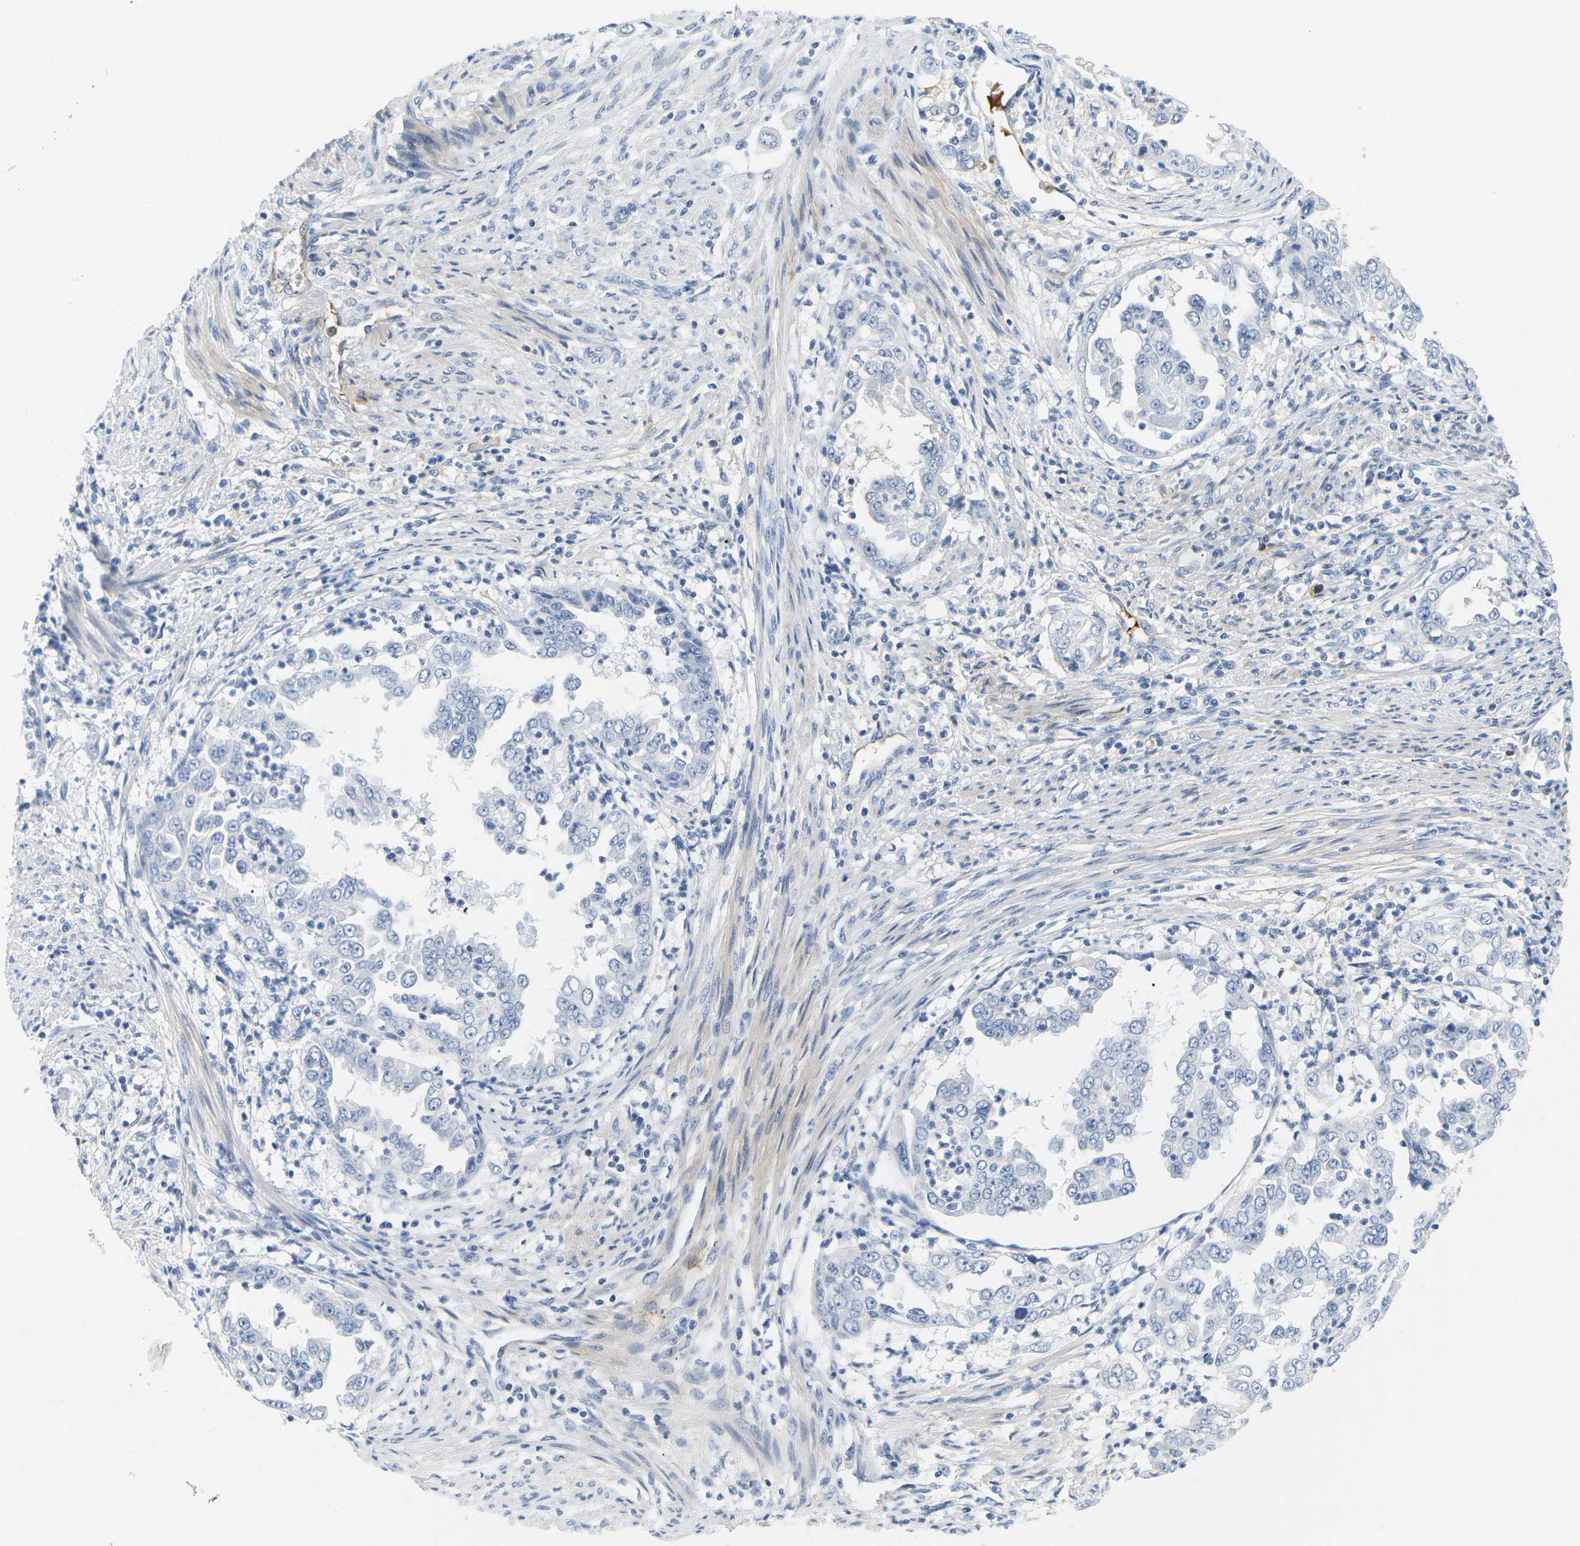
{"staining": {"intensity": "negative", "quantity": "none", "location": "none"}, "tissue": "endometrial cancer", "cell_type": "Tumor cells", "image_type": "cancer", "snomed": [{"axis": "morphology", "description": "Adenocarcinoma, NOS"}, {"axis": "topography", "description": "Endometrium"}], "caption": "Adenocarcinoma (endometrial) stained for a protein using immunohistochemistry reveals no positivity tumor cells.", "gene": "APOB", "patient": {"sex": "female", "age": 85}}